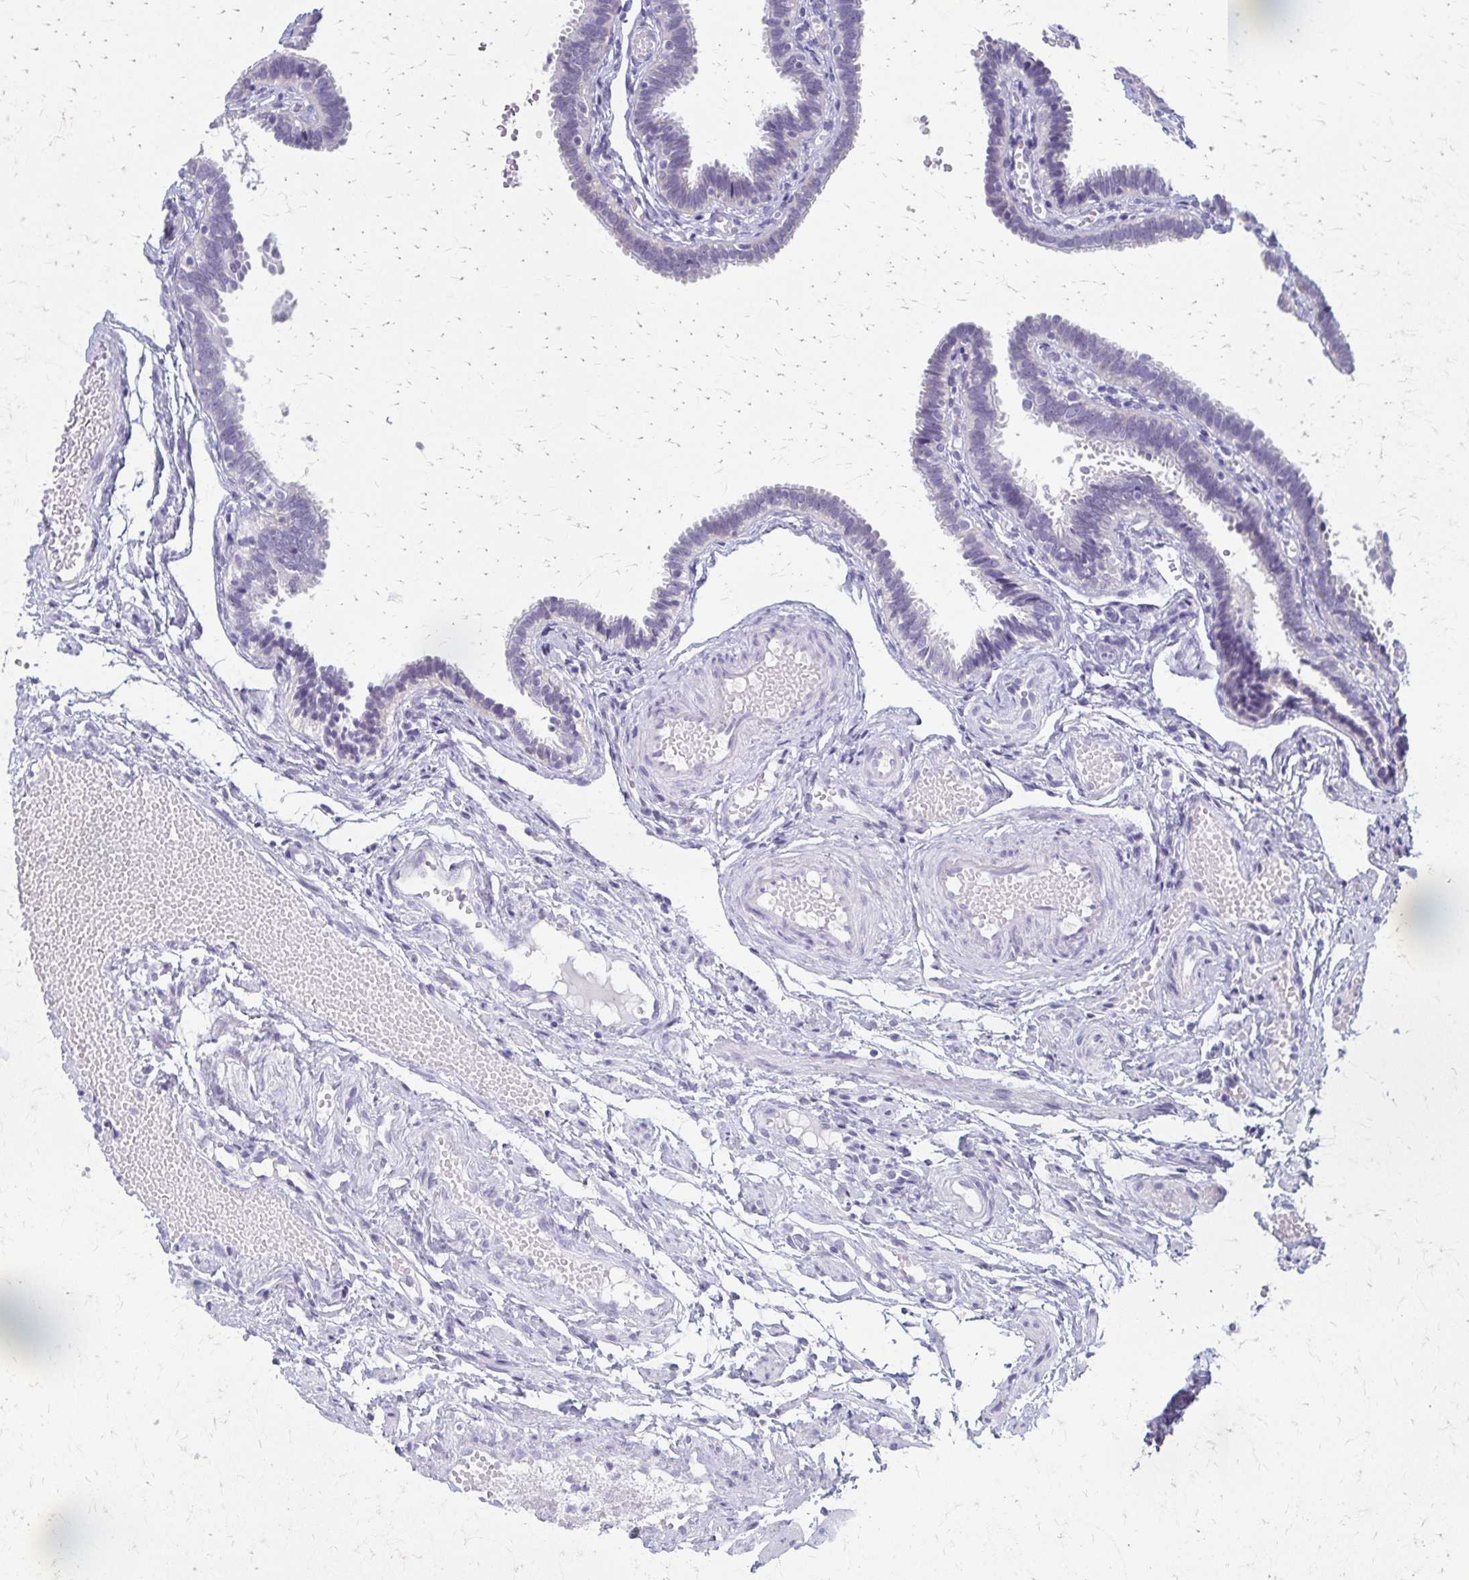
{"staining": {"intensity": "negative", "quantity": "none", "location": "none"}, "tissue": "fallopian tube", "cell_type": "Glandular cells", "image_type": "normal", "snomed": [{"axis": "morphology", "description": "Normal tissue, NOS"}, {"axis": "topography", "description": "Fallopian tube"}], "caption": "This is an IHC photomicrograph of unremarkable fallopian tube. There is no staining in glandular cells.", "gene": "CYB5A", "patient": {"sex": "female", "age": 37}}